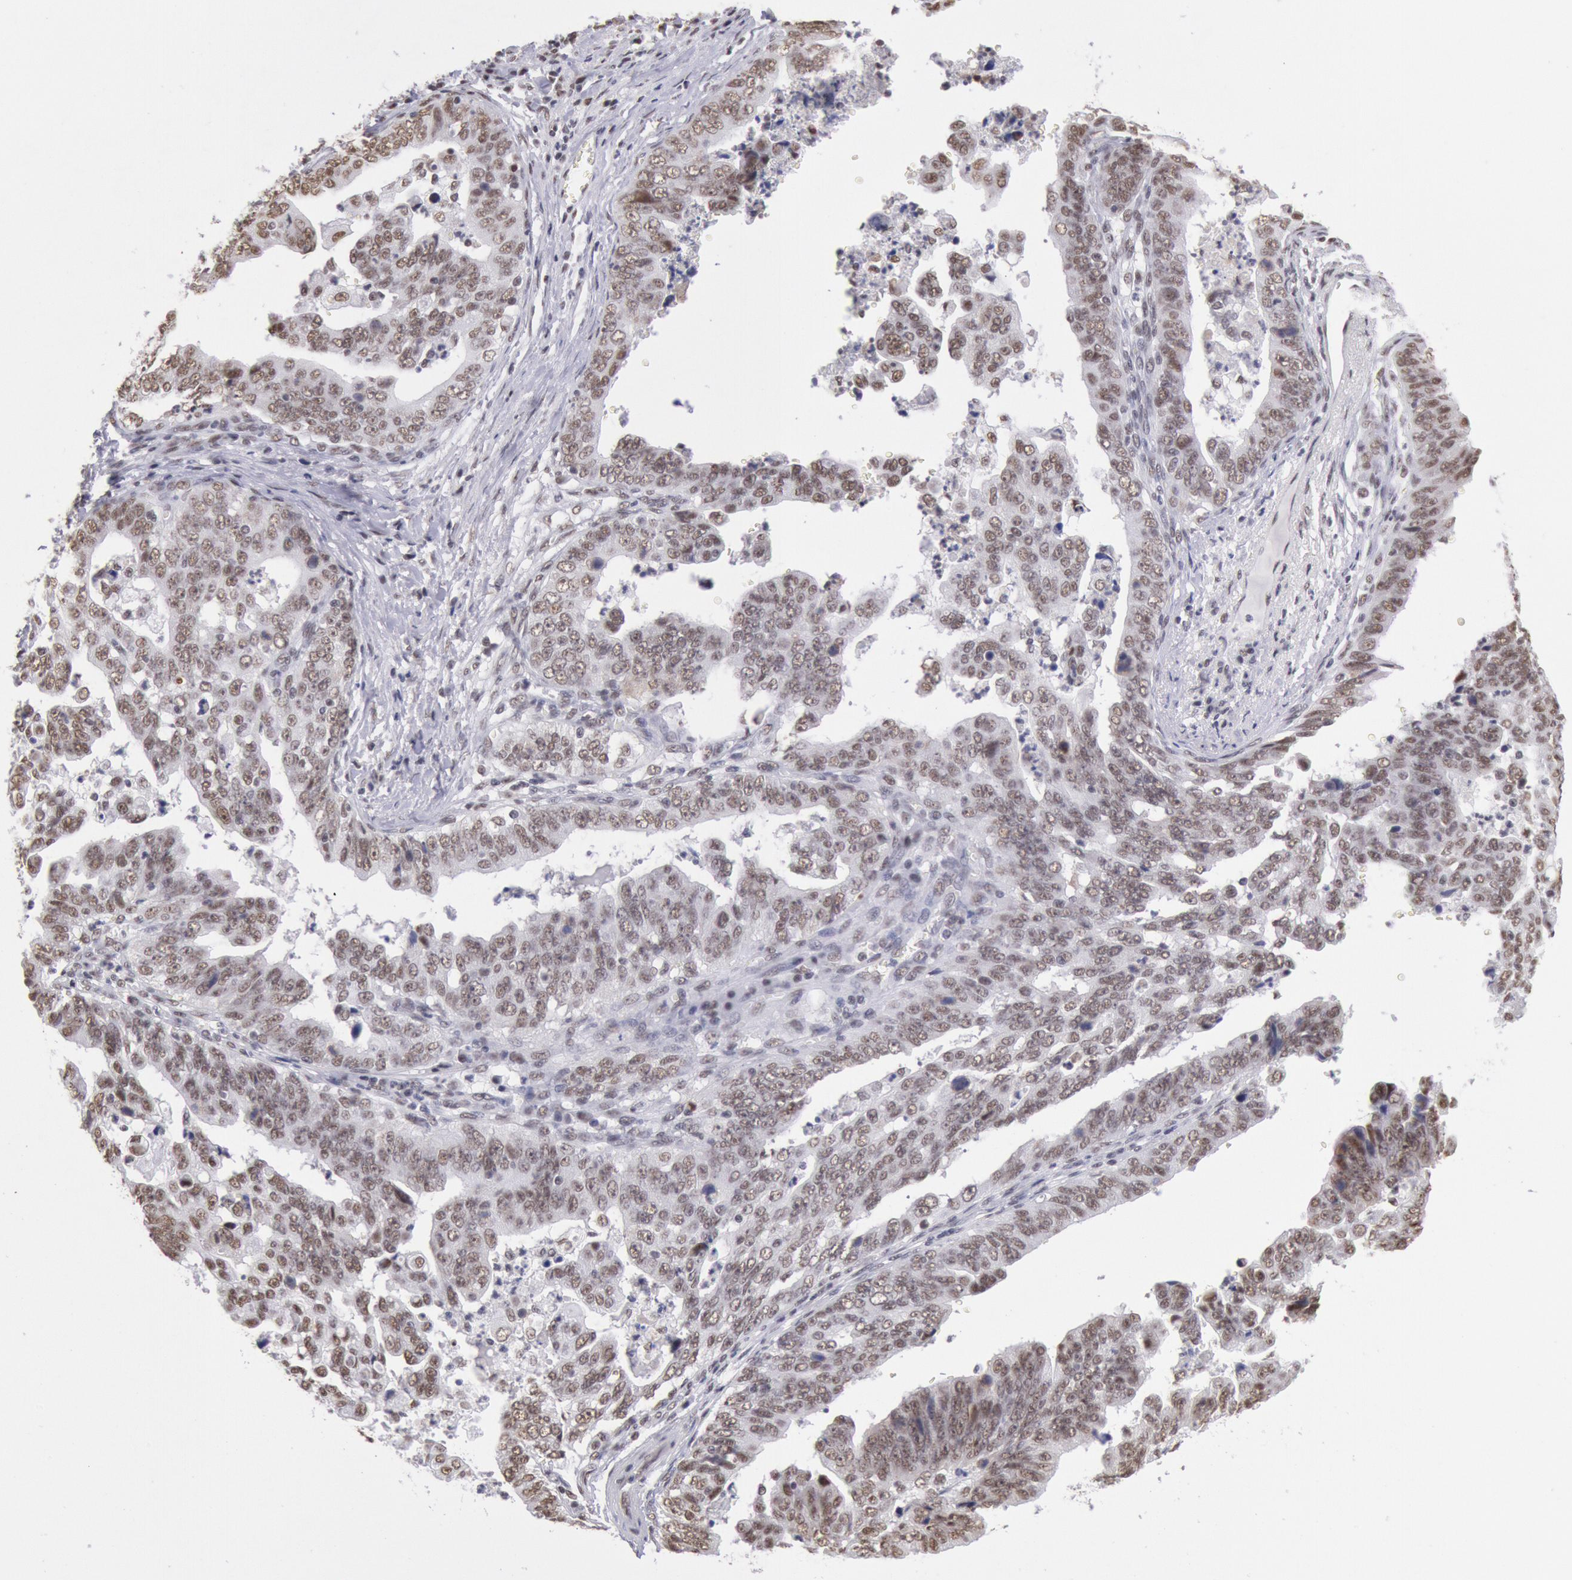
{"staining": {"intensity": "moderate", "quantity": ">75%", "location": "nuclear"}, "tissue": "stomach cancer", "cell_type": "Tumor cells", "image_type": "cancer", "snomed": [{"axis": "morphology", "description": "Adenocarcinoma, NOS"}, {"axis": "topography", "description": "Stomach, upper"}], "caption": "There is medium levels of moderate nuclear staining in tumor cells of stomach cancer, as demonstrated by immunohistochemical staining (brown color).", "gene": "SNRPD3", "patient": {"sex": "female", "age": 50}}